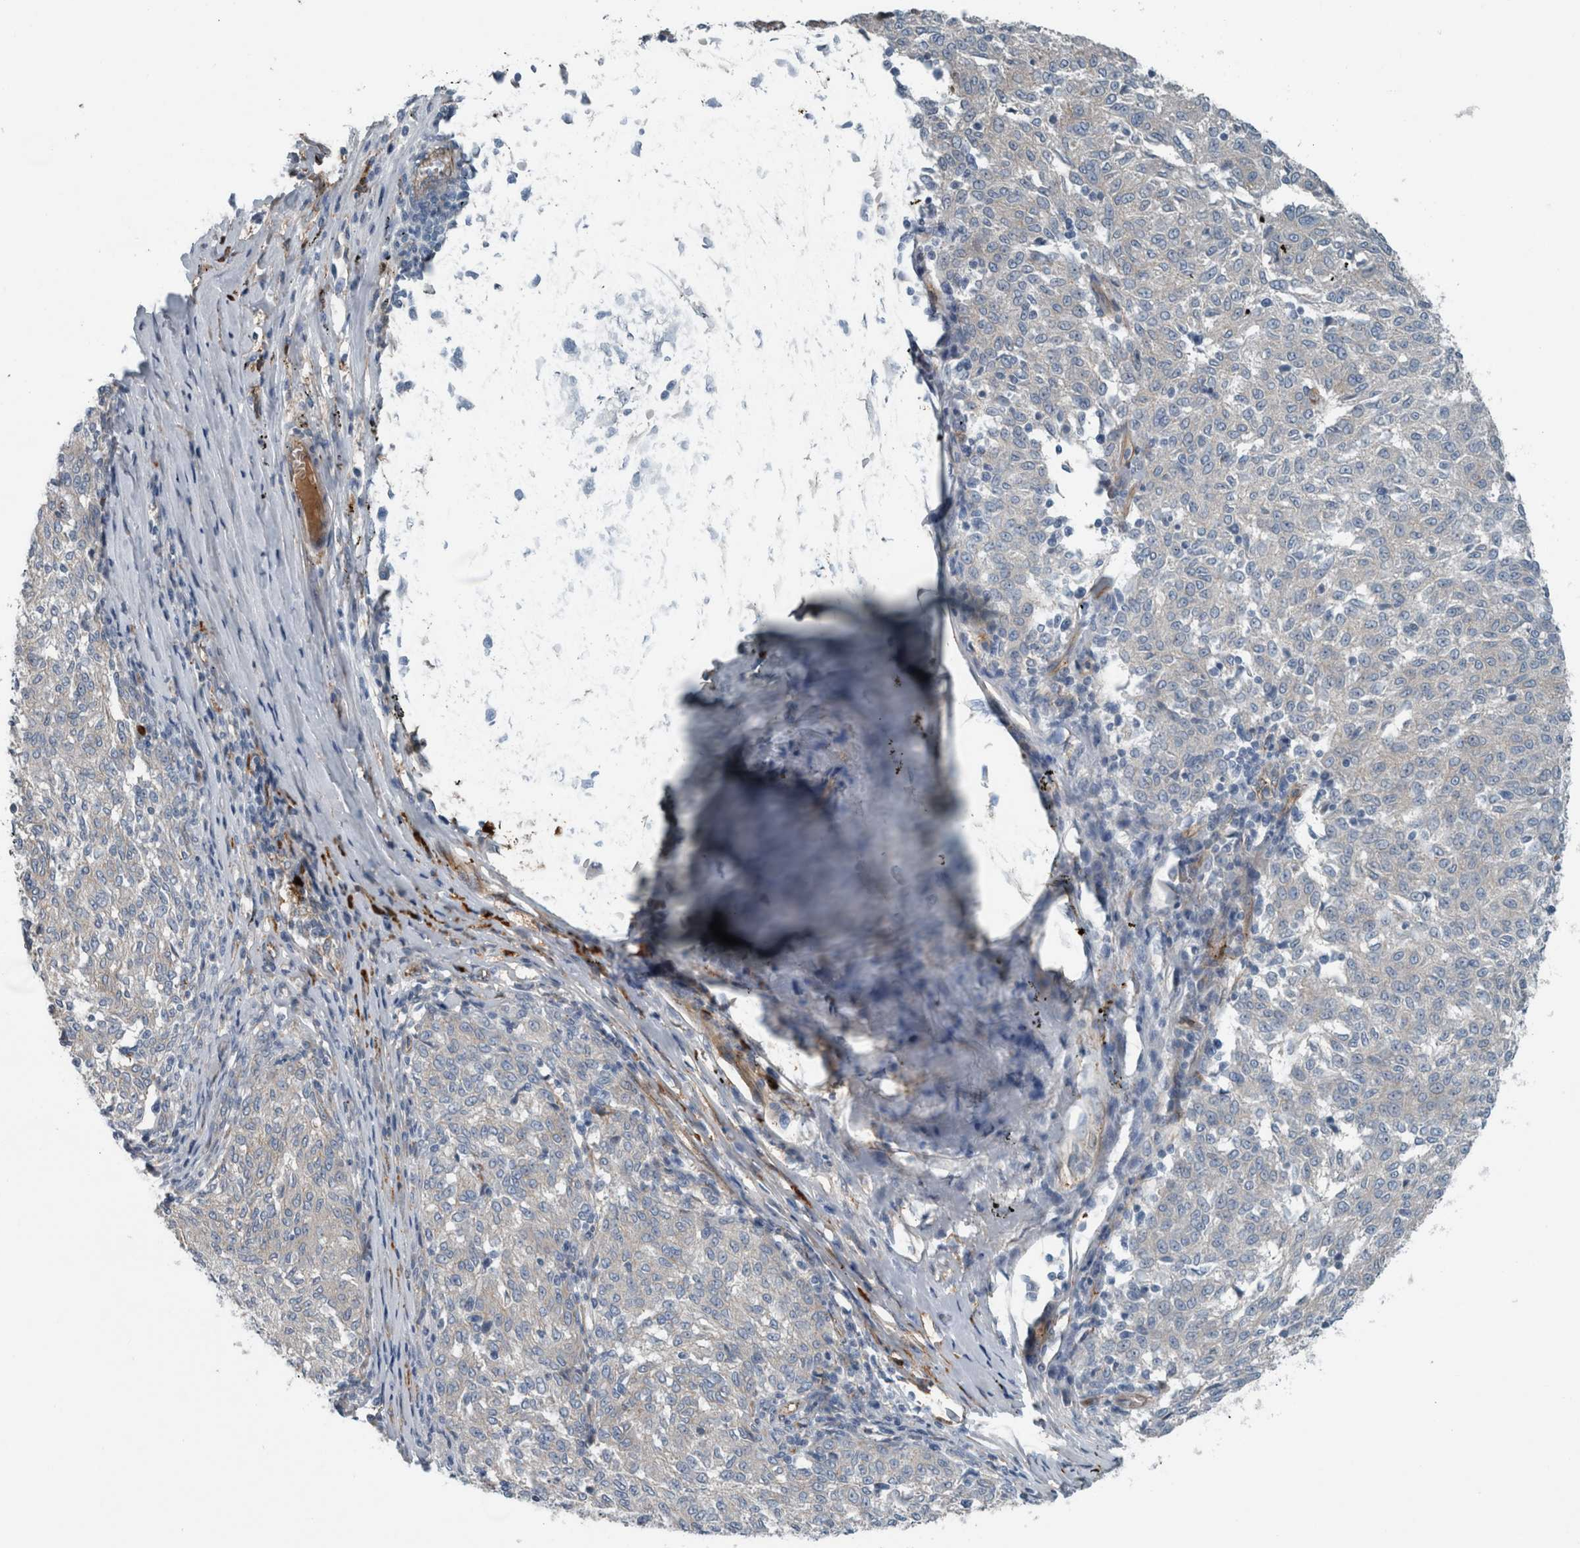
{"staining": {"intensity": "negative", "quantity": "none", "location": "none"}, "tissue": "melanoma", "cell_type": "Tumor cells", "image_type": "cancer", "snomed": [{"axis": "morphology", "description": "Malignant melanoma, NOS"}, {"axis": "topography", "description": "Skin"}], "caption": "Tumor cells are negative for protein expression in human melanoma. Nuclei are stained in blue.", "gene": "GLT8D2", "patient": {"sex": "female", "age": 72}}